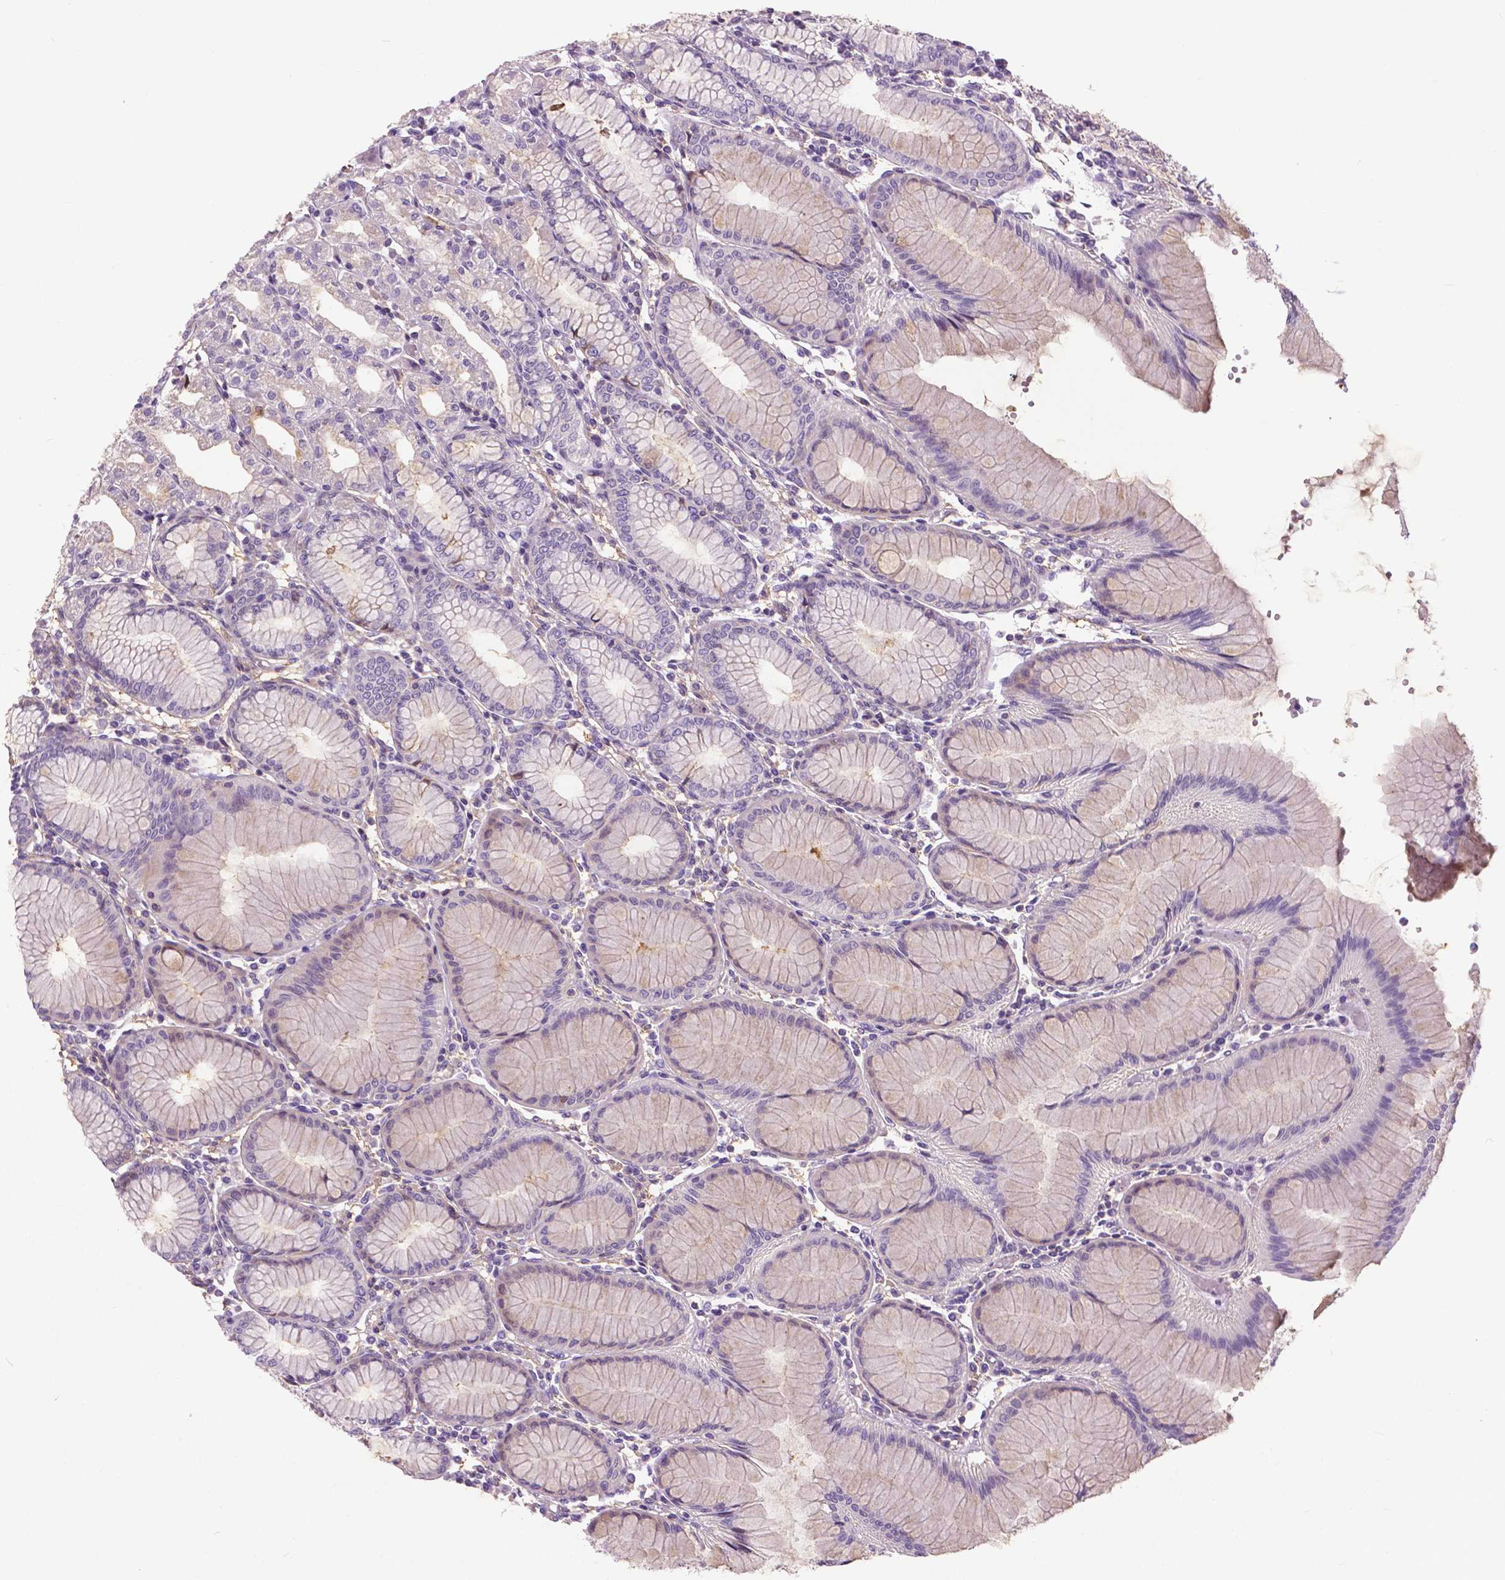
{"staining": {"intensity": "weak", "quantity": "<25%", "location": "cytoplasmic/membranous"}, "tissue": "stomach", "cell_type": "Glandular cells", "image_type": "normal", "snomed": [{"axis": "morphology", "description": "Normal tissue, NOS"}, {"axis": "topography", "description": "Skeletal muscle"}, {"axis": "topography", "description": "Stomach"}], "caption": "Glandular cells show no significant positivity in unremarkable stomach. (Stains: DAB immunohistochemistry with hematoxylin counter stain, Microscopy: brightfield microscopy at high magnification).", "gene": "ANXA13", "patient": {"sex": "female", "age": 57}}